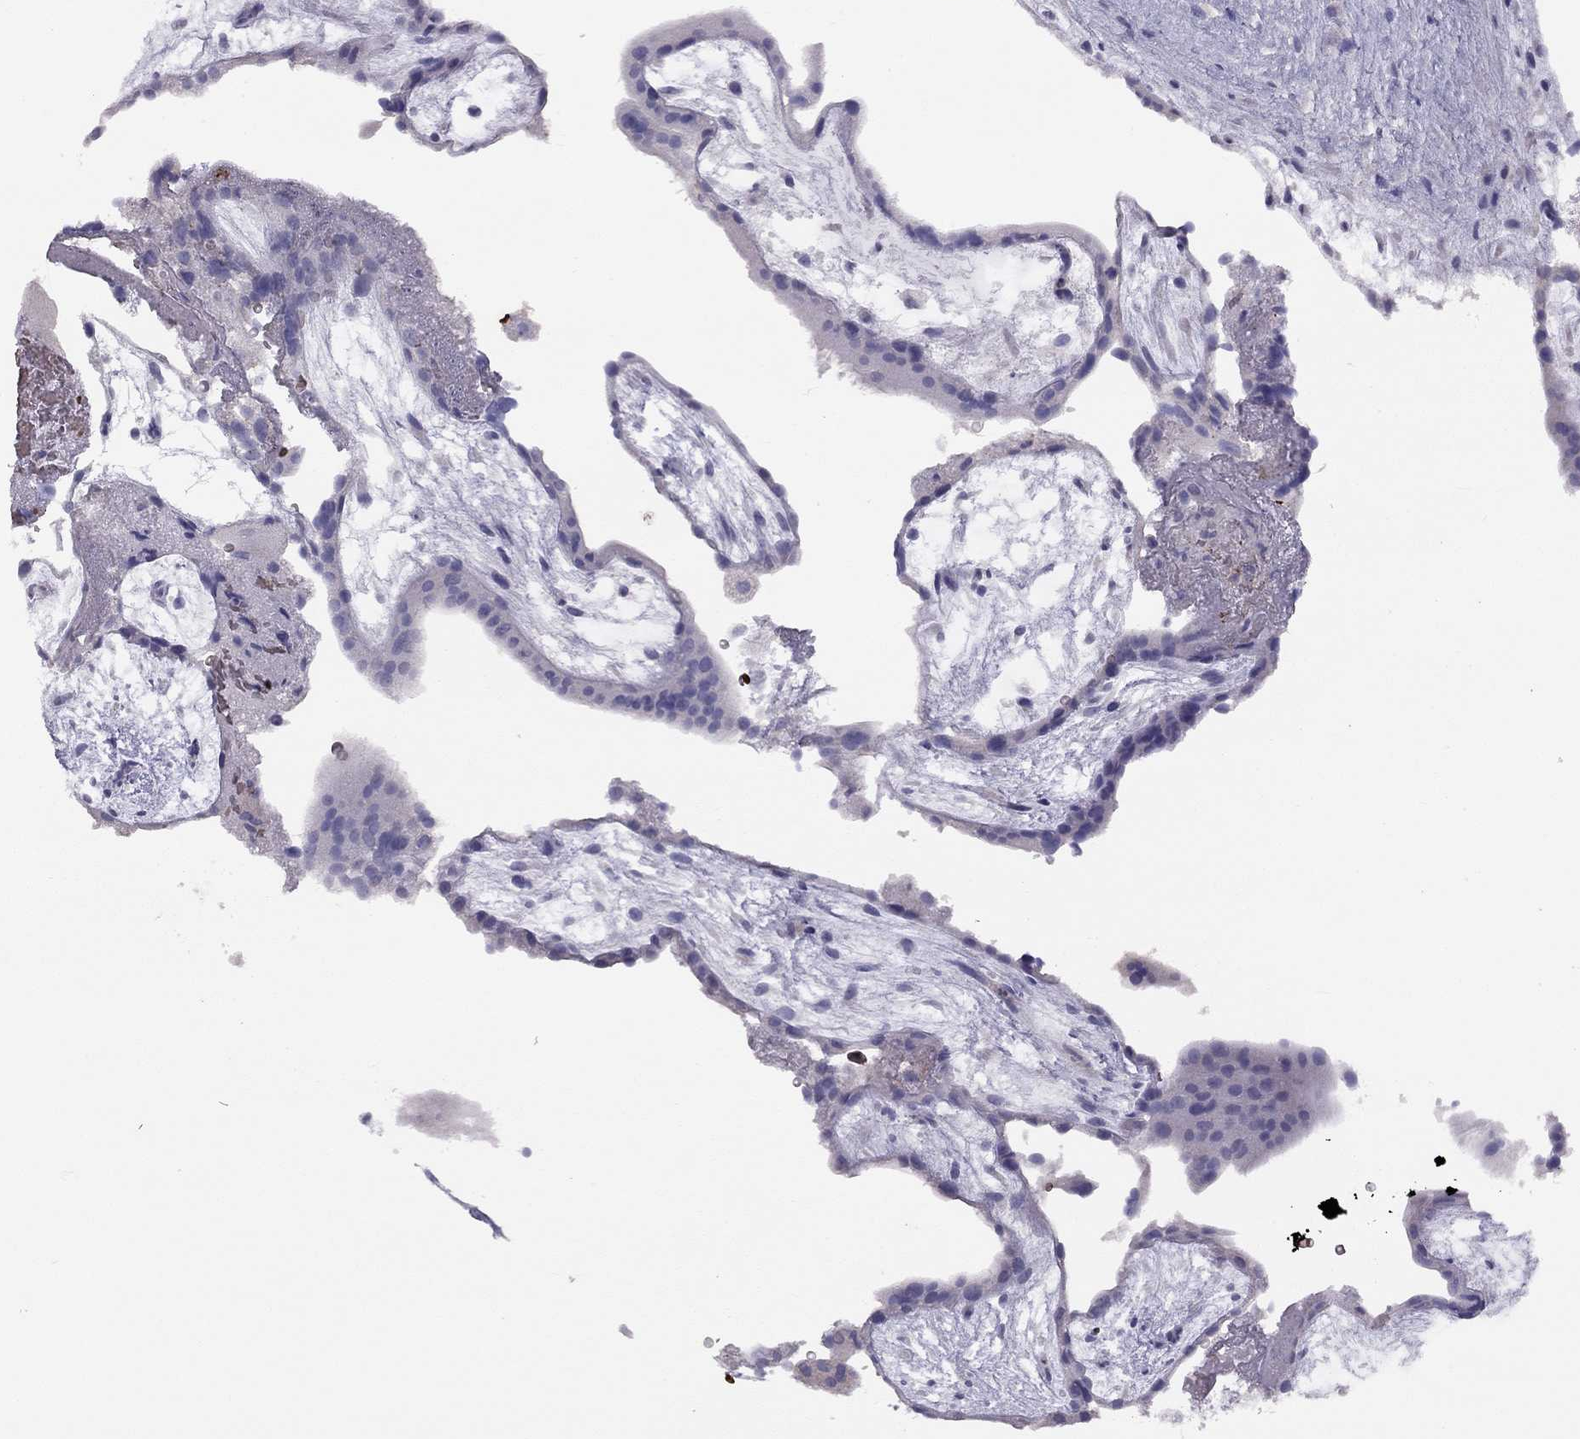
{"staining": {"intensity": "negative", "quantity": "none", "location": "none"}, "tissue": "placenta", "cell_type": "Decidual cells", "image_type": "normal", "snomed": [{"axis": "morphology", "description": "Normal tissue, NOS"}, {"axis": "topography", "description": "Placenta"}], "caption": "IHC histopathology image of unremarkable placenta stained for a protein (brown), which exhibits no staining in decidual cells.", "gene": "RHCE", "patient": {"sex": "female", "age": 19}}